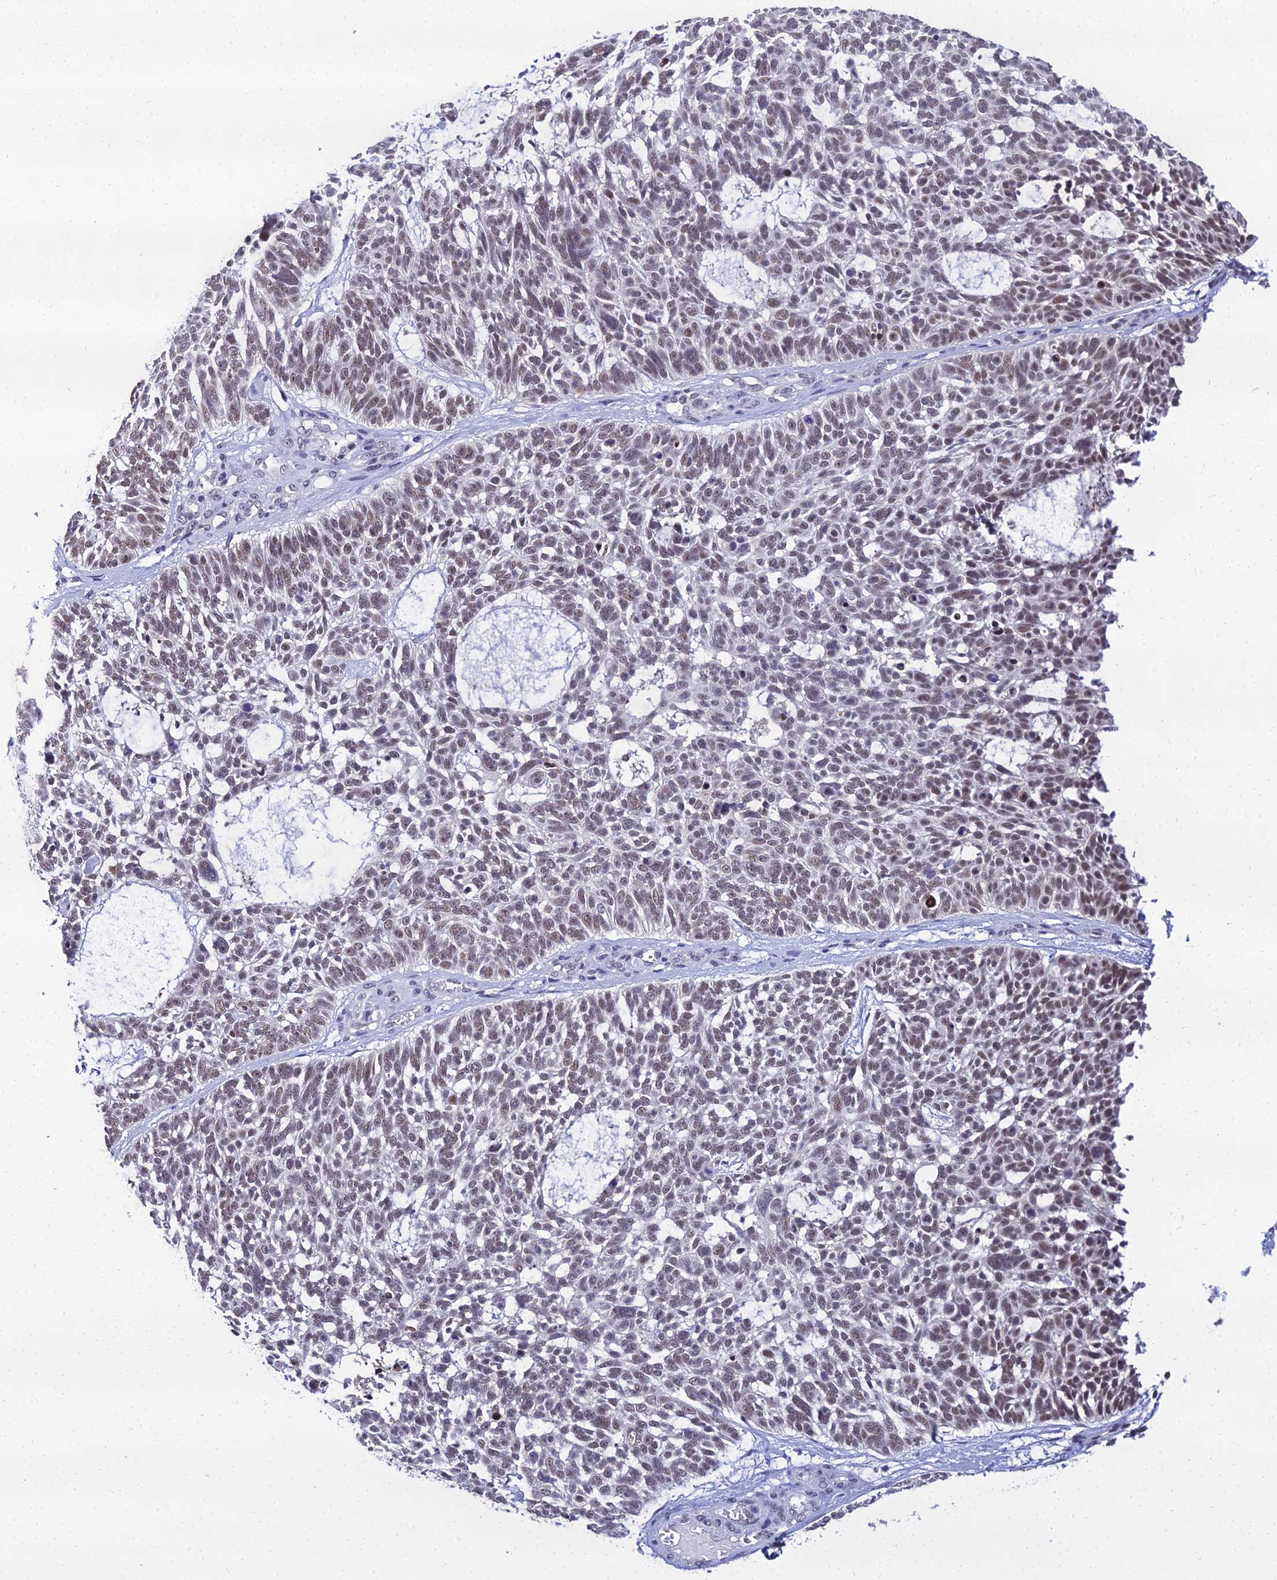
{"staining": {"intensity": "moderate", "quantity": "25%-75%", "location": "nuclear"}, "tissue": "skin cancer", "cell_type": "Tumor cells", "image_type": "cancer", "snomed": [{"axis": "morphology", "description": "Basal cell carcinoma"}, {"axis": "topography", "description": "Skin"}], "caption": "Skin cancer stained for a protein shows moderate nuclear positivity in tumor cells.", "gene": "PPP4R2", "patient": {"sex": "male", "age": 88}}